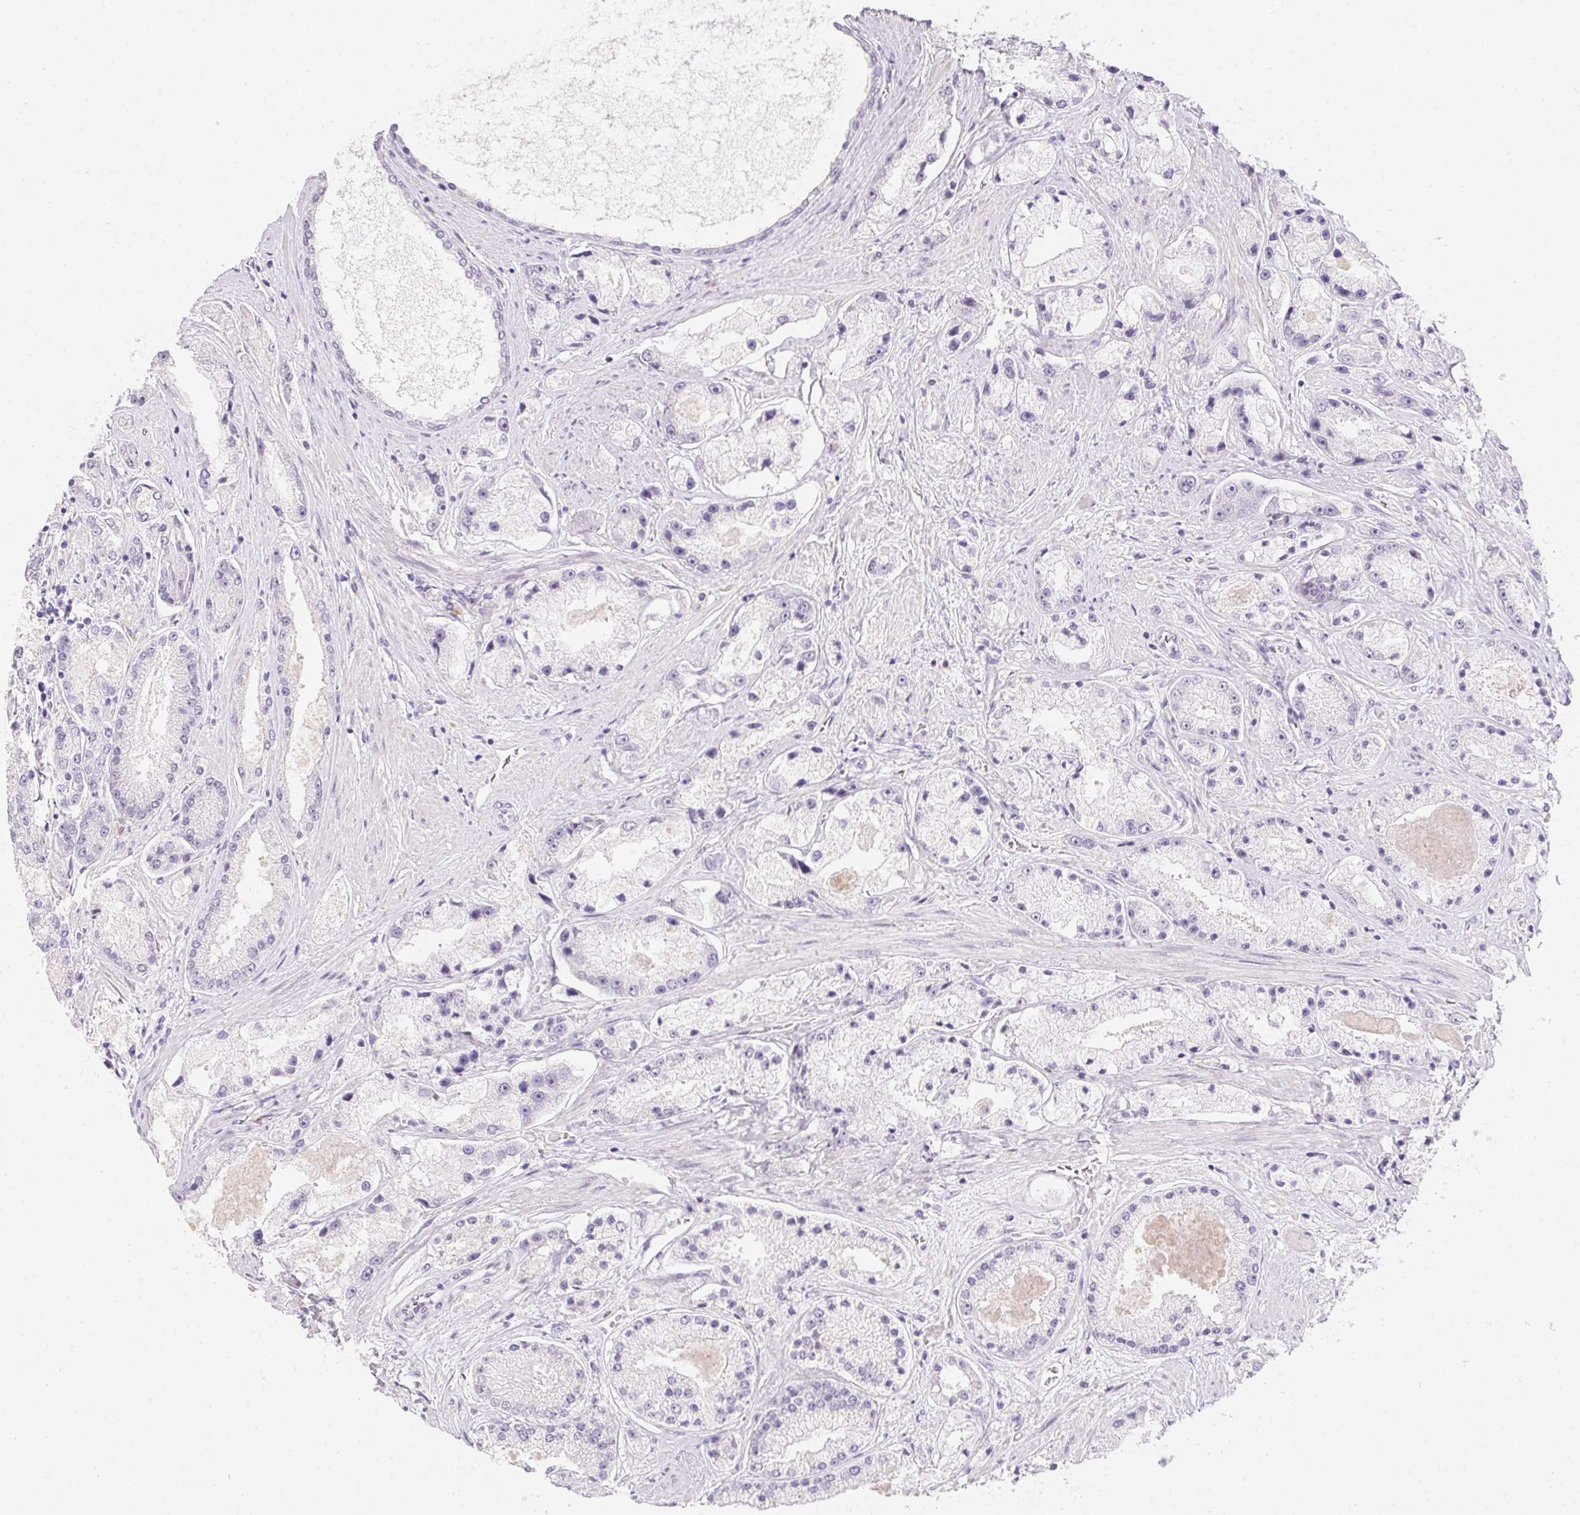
{"staining": {"intensity": "negative", "quantity": "none", "location": "none"}, "tissue": "prostate cancer", "cell_type": "Tumor cells", "image_type": "cancer", "snomed": [{"axis": "morphology", "description": "Adenocarcinoma, High grade"}, {"axis": "topography", "description": "Prostate"}], "caption": "The immunohistochemistry (IHC) micrograph has no significant staining in tumor cells of high-grade adenocarcinoma (prostate) tissue.", "gene": "MORC1", "patient": {"sex": "male", "age": 67}}